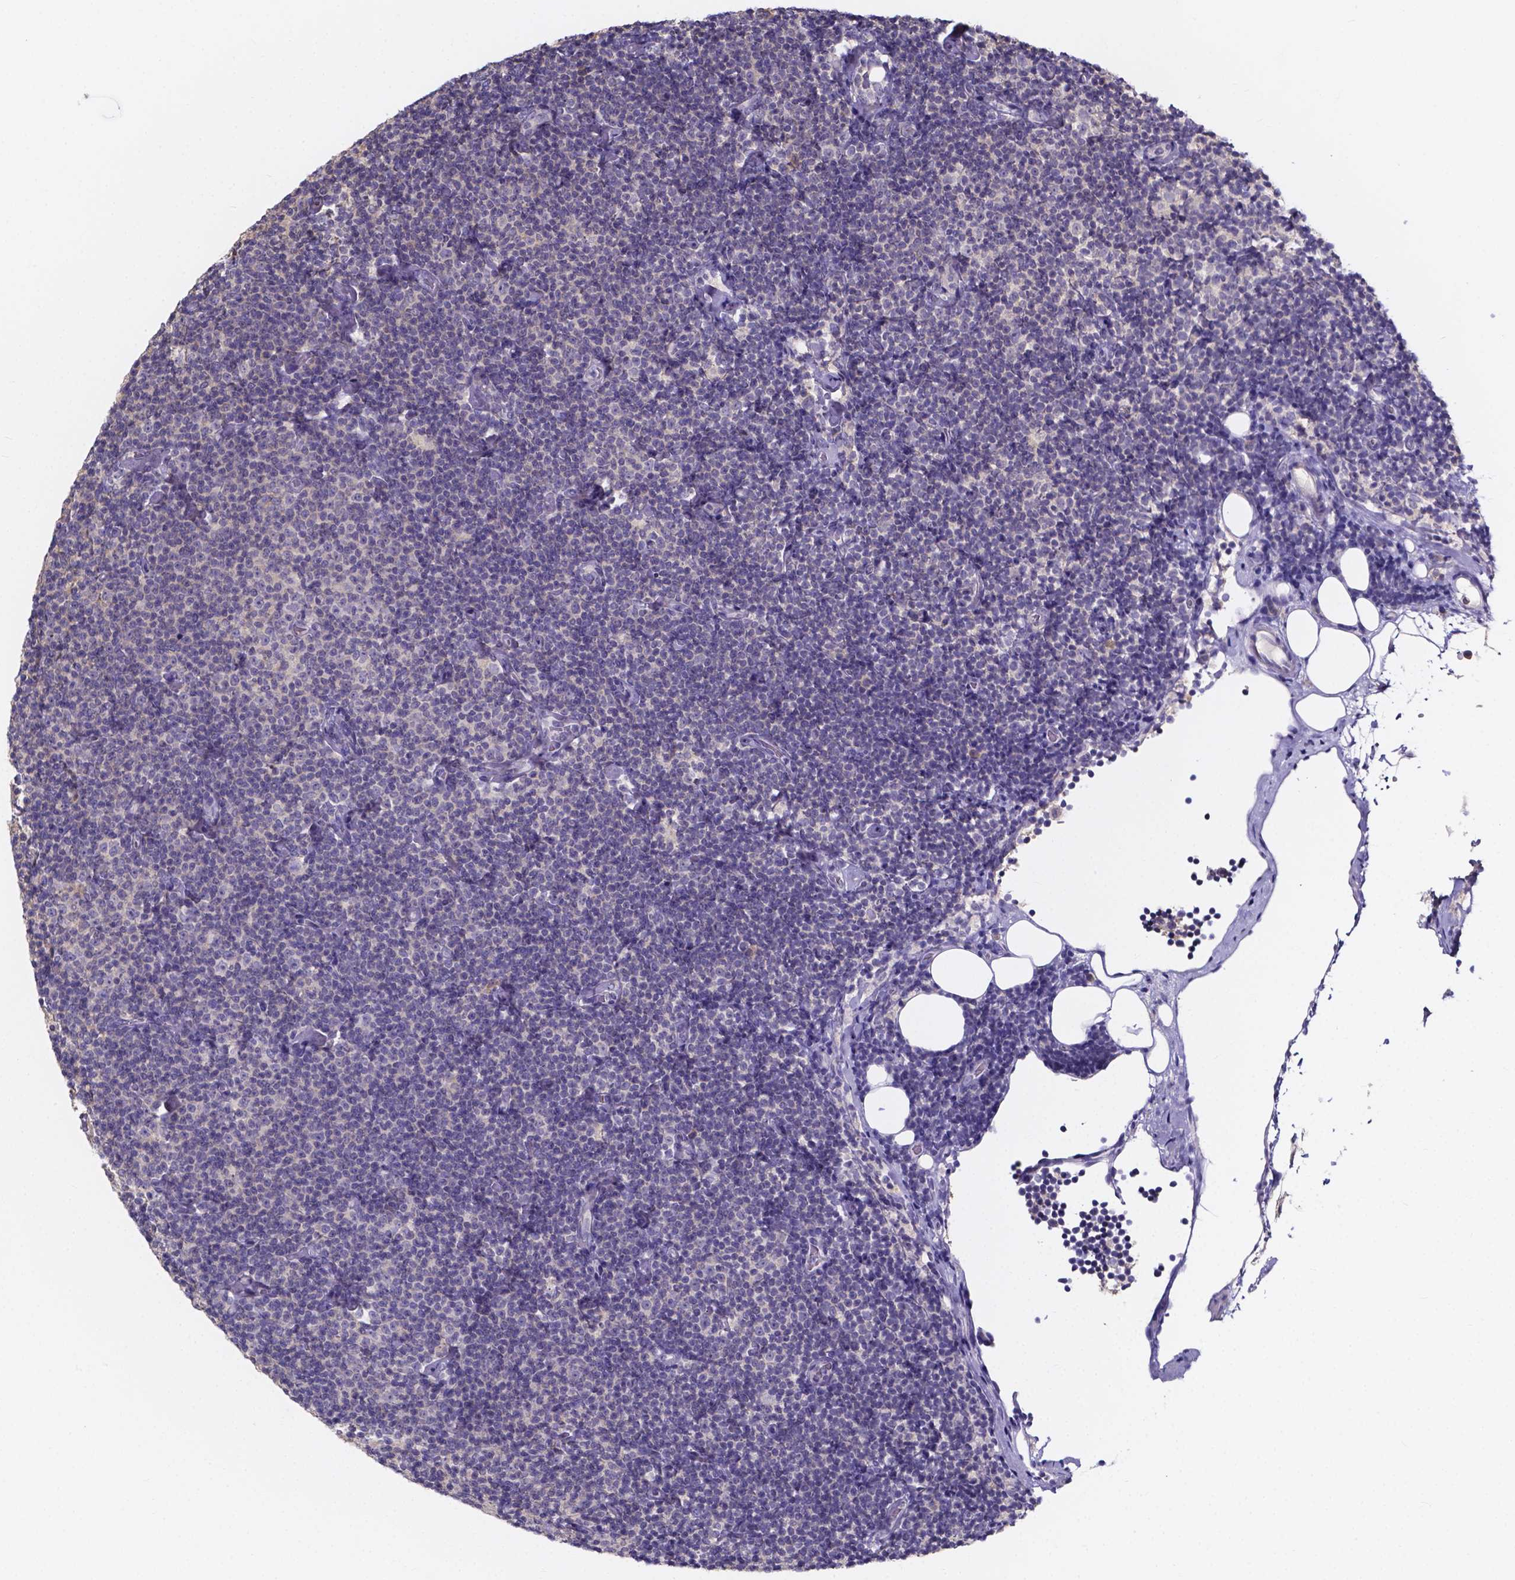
{"staining": {"intensity": "negative", "quantity": "none", "location": "none"}, "tissue": "lymphoma", "cell_type": "Tumor cells", "image_type": "cancer", "snomed": [{"axis": "morphology", "description": "Malignant lymphoma, non-Hodgkin's type, Low grade"}, {"axis": "topography", "description": "Lymph node"}], "caption": "An immunohistochemistry (IHC) histopathology image of low-grade malignant lymphoma, non-Hodgkin's type is shown. There is no staining in tumor cells of low-grade malignant lymphoma, non-Hodgkin's type.", "gene": "SPOCD1", "patient": {"sex": "male", "age": 81}}